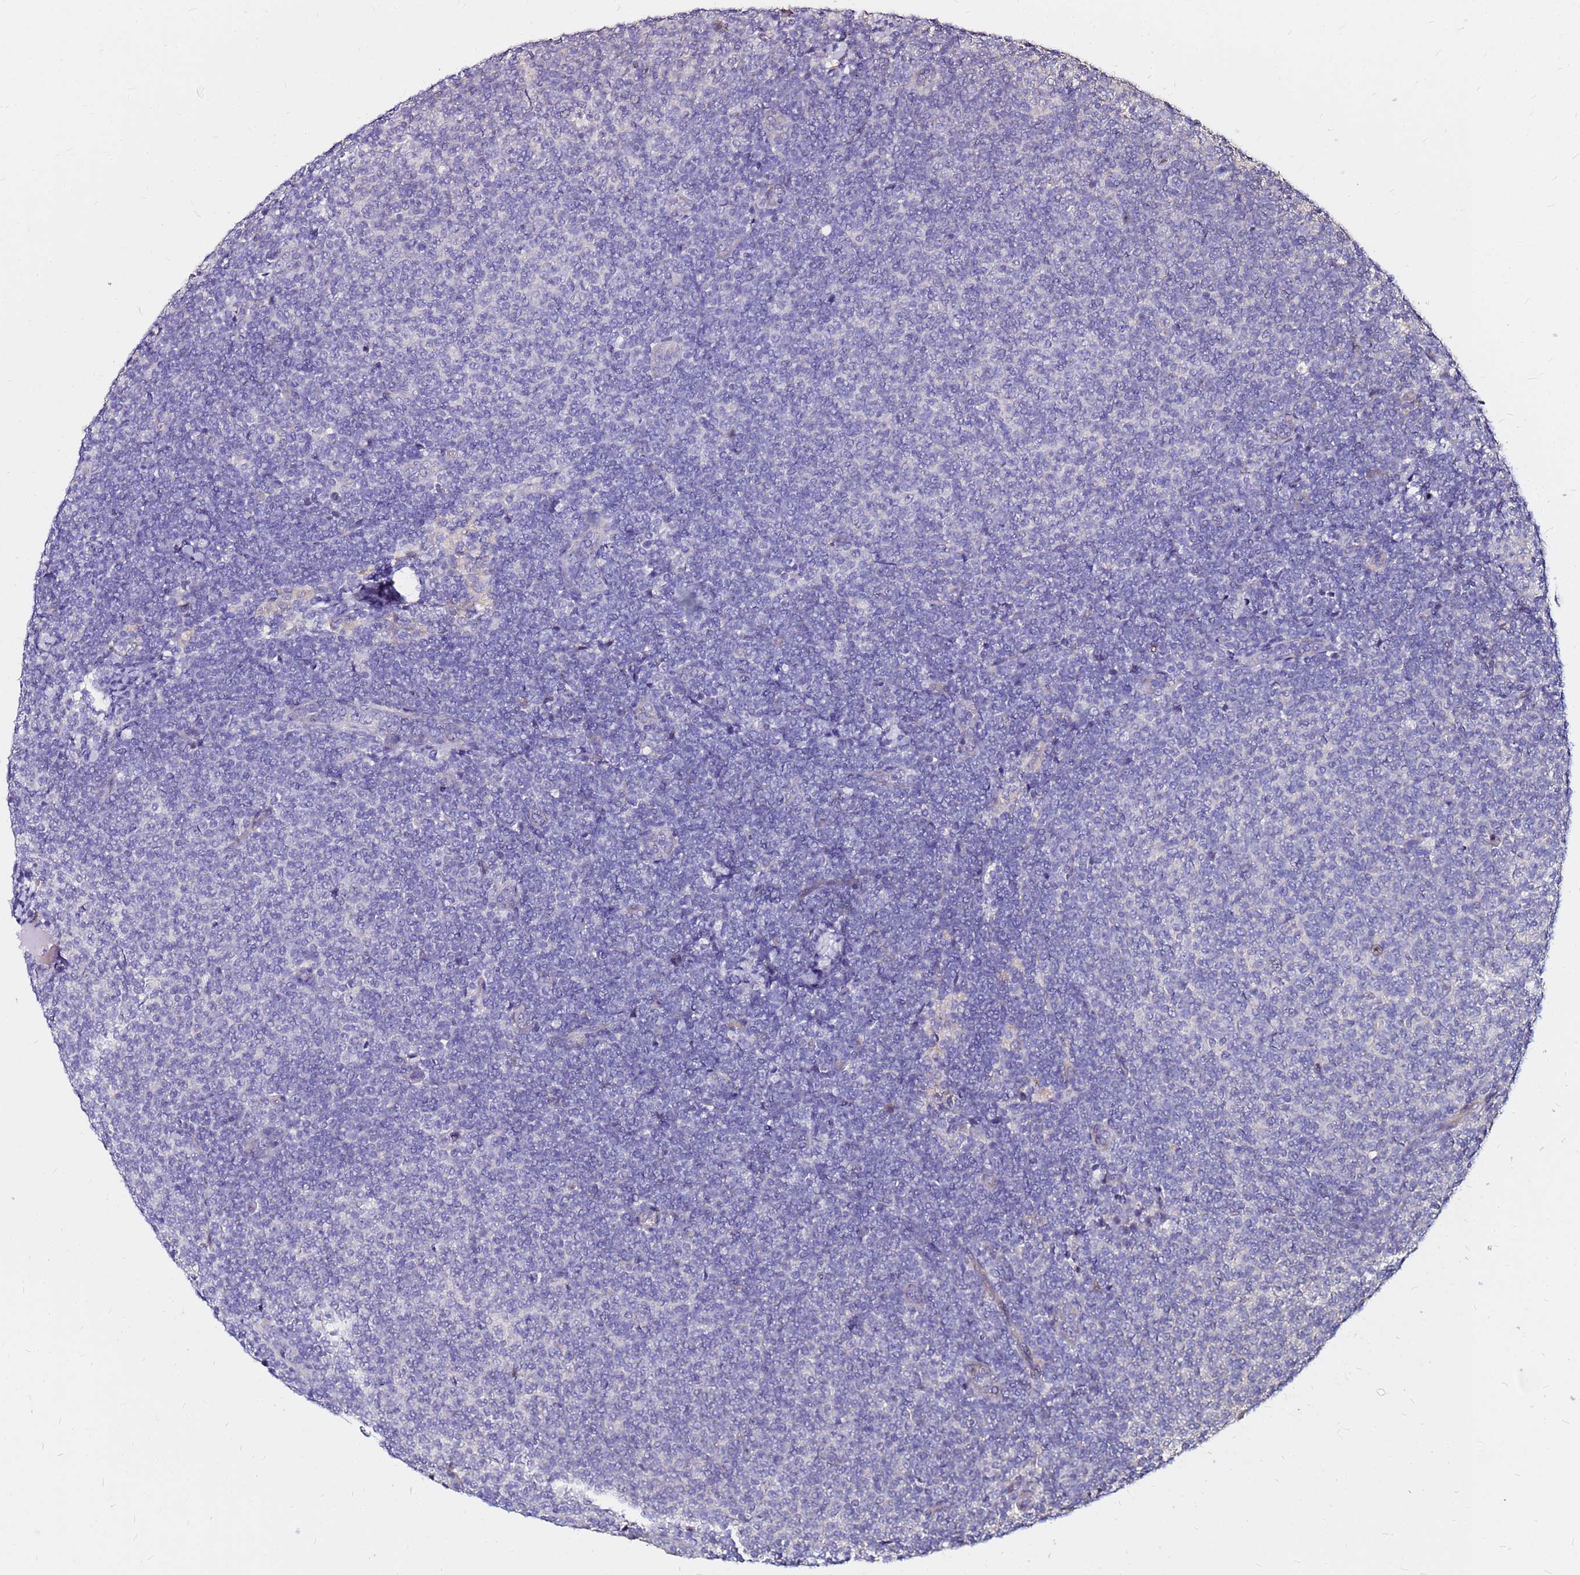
{"staining": {"intensity": "negative", "quantity": "none", "location": "none"}, "tissue": "lymphoma", "cell_type": "Tumor cells", "image_type": "cancer", "snomed": [{"axis": "morphology", "description": "Malignant lymphoma, non-Hodgkin's type, Low grade"}, {"axis": "topography", "description": "Lymph node"}], "caption": "Immunohistochemical staining of lymphoma shows no significant positivity in tumor cells.", "gene": "ARHGEF5", "patient": {"sex": "male", "age": 66}}